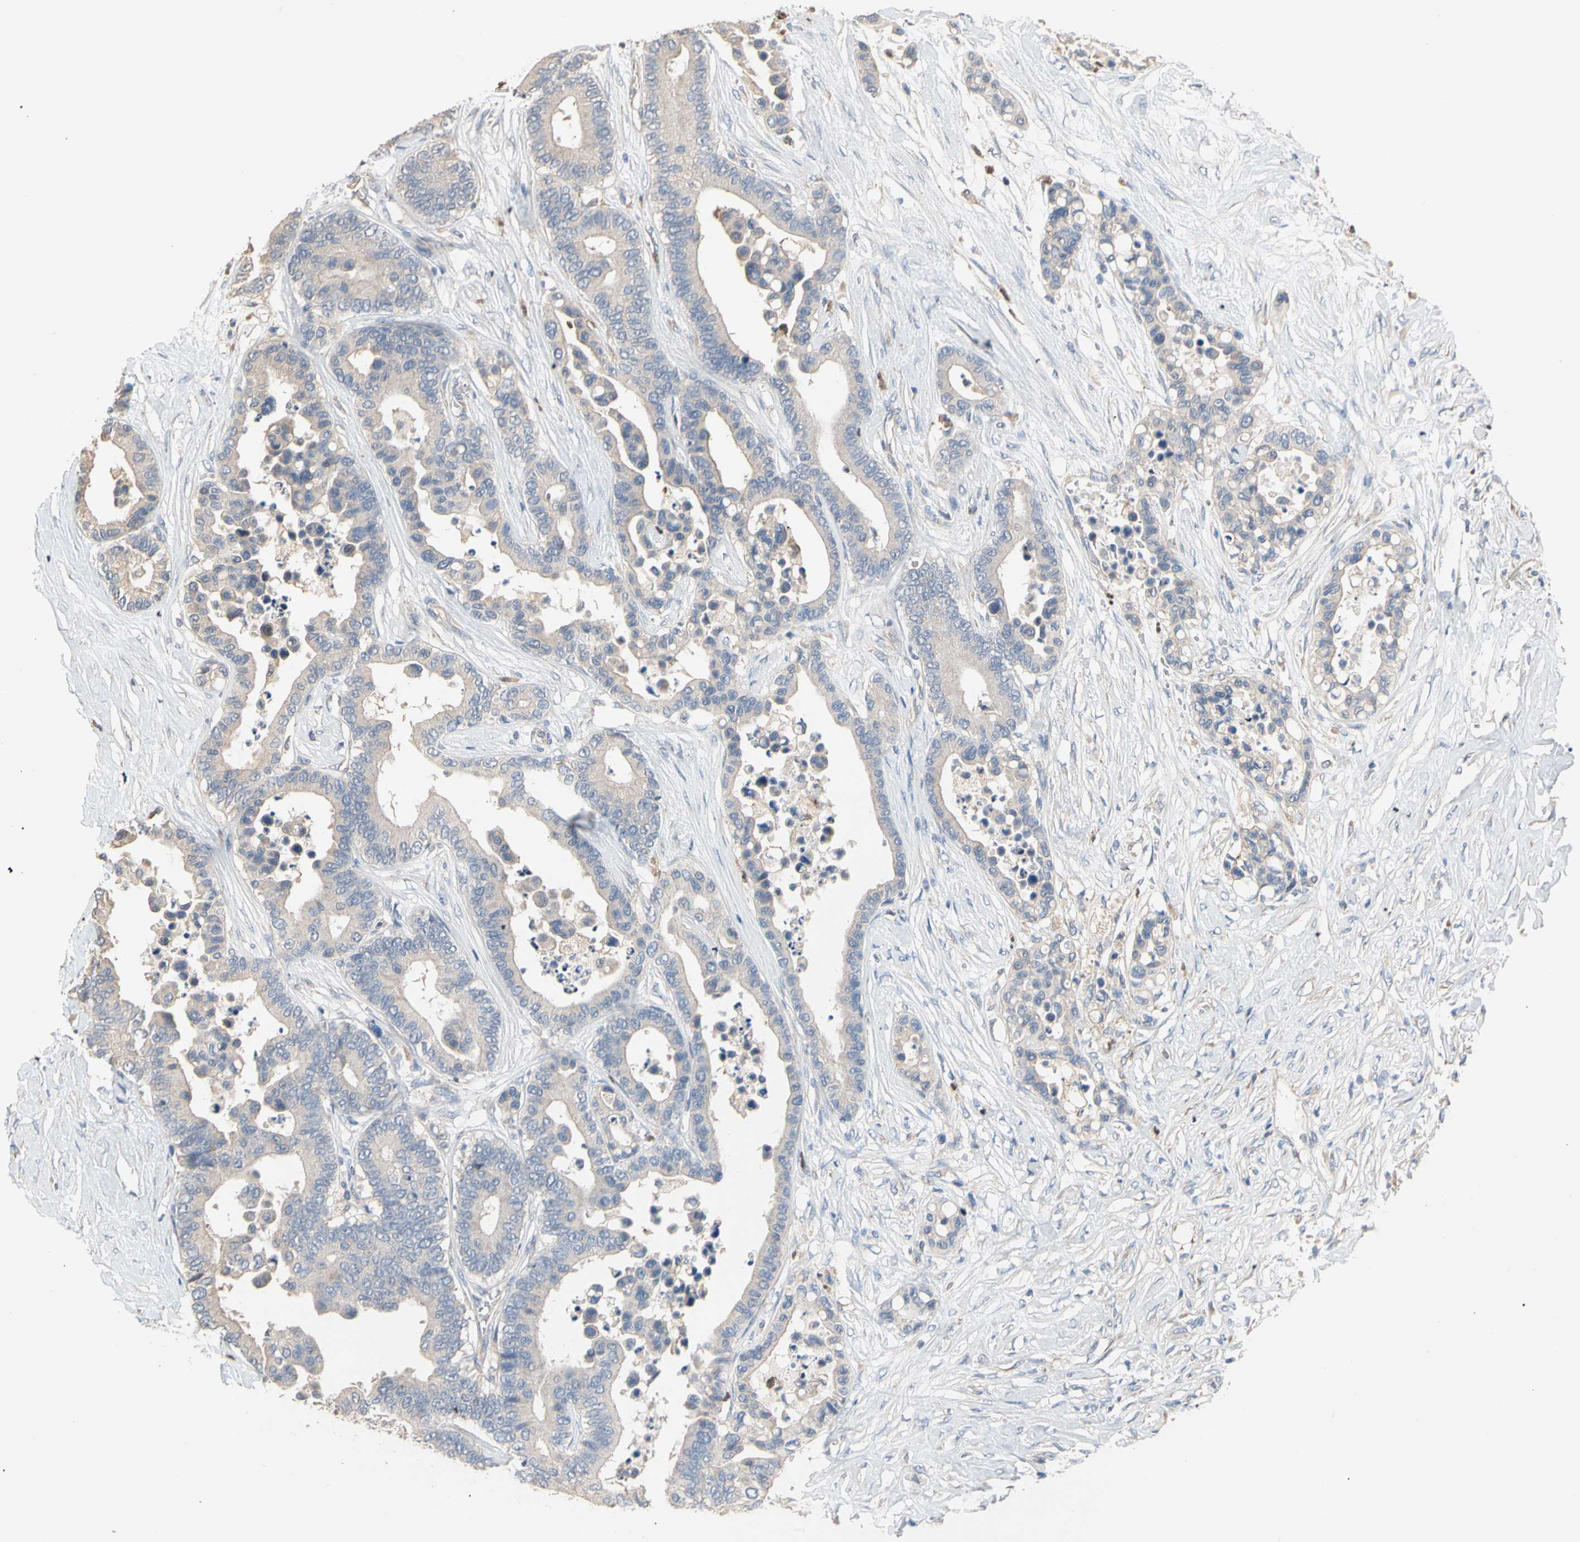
{"staining": {"intensity": "negative", "quantity": "none", "location": "none"}, "tissue": "colorectal cancer", "cell_type": "Tumor cells", "image_type": "cancer", "snomed": [{"axis": "morphology", "description": "Normal tissue, NOS"}, {"axis": "morphology", "description": "Adenocarcinoma, NOS"}, {"axis": "topography", "description": "Colon"}], "caption": "An image of human adenocarcinoma (colorectal) is negative for staining in tumor cells.", "gene": "BBOX1", "patient": {"sex": "male", "age": 82}}